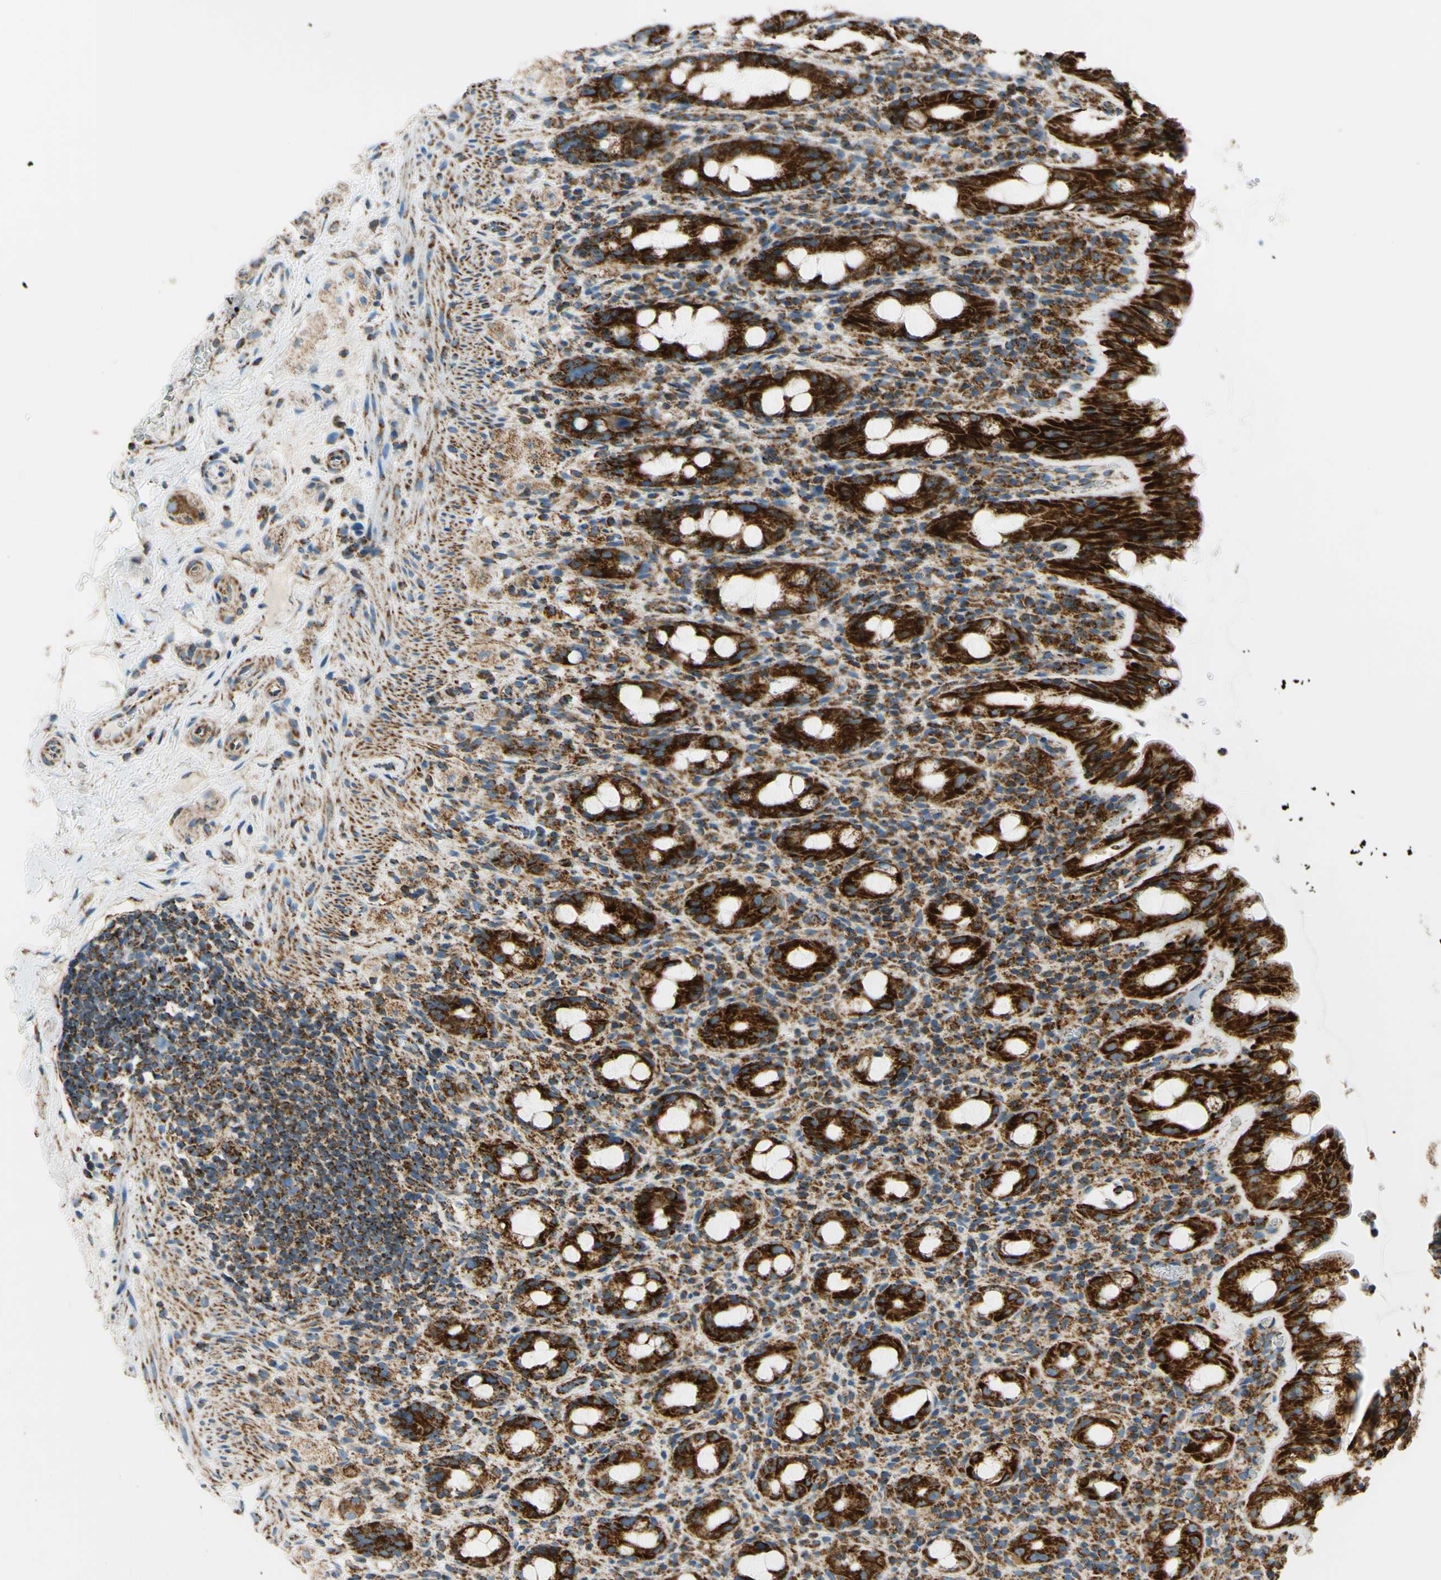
{"staining": {"intensity": "strong", "quantity": ">75%", "location": "cytoplasmic/membranous"}, "tissue": "rectum", "cell_type": "Glandular cells", "image_type": "normal", "snomed": [{"axis": "morphology", "description": "Normal tissue, NOS"}, {"axis": "topography", "description": "Rectum"}], "caption": "IHC micrograph of benign human rectum stained for a protein (brown), which shows high levels of strong cytoplasmic/membranous positivity in about >75% of glandular cells.", "gene": "MAVS", "patient": {"sex": "male", "age": 44}}